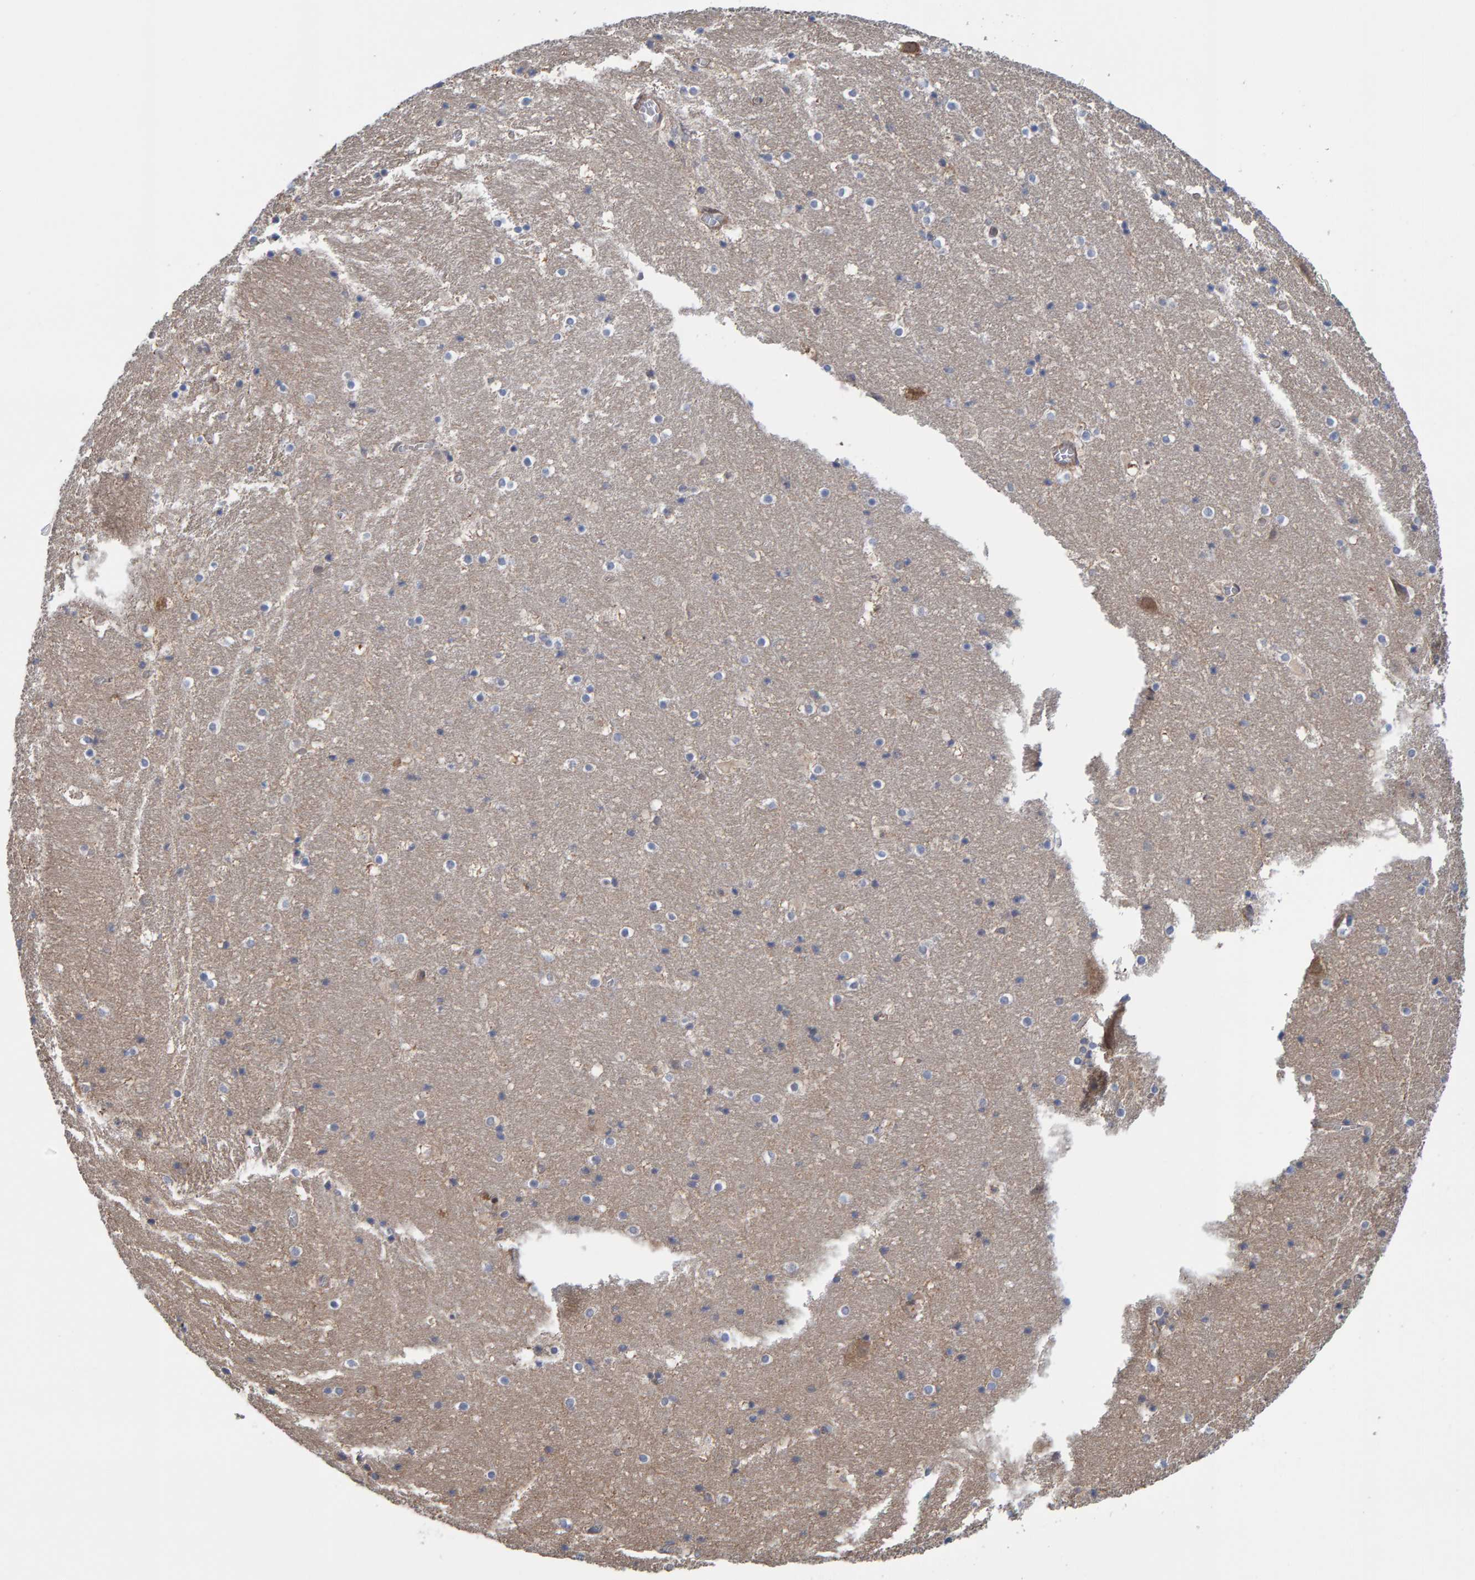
{"staining": {"intensity": "weak", "quantity": "<25%", "location": "cytoplasmic/membranous"}, "tissue": "hippocampus", "cell_type": "Glial cells", "image_type": "normal", "snomed": [{"axis": "morphology", "description": "Normal tissue, NOS"}, {"axis": "topography", "description": "Hippocampus"}], "caption": "Immunohistochemistry photomicrograph of normal hippocampus: hippocampus stained with DAB (3,3'-diaminobenzidine) reveals no significant protein staining in glial cells. (Brightfield microscopy of DAB (3,3'-diaminobenzidine) immunohistochemistry at high magnification).", "gene": "MFSD6L", "patient": {"sex": "male", "age": 45}}